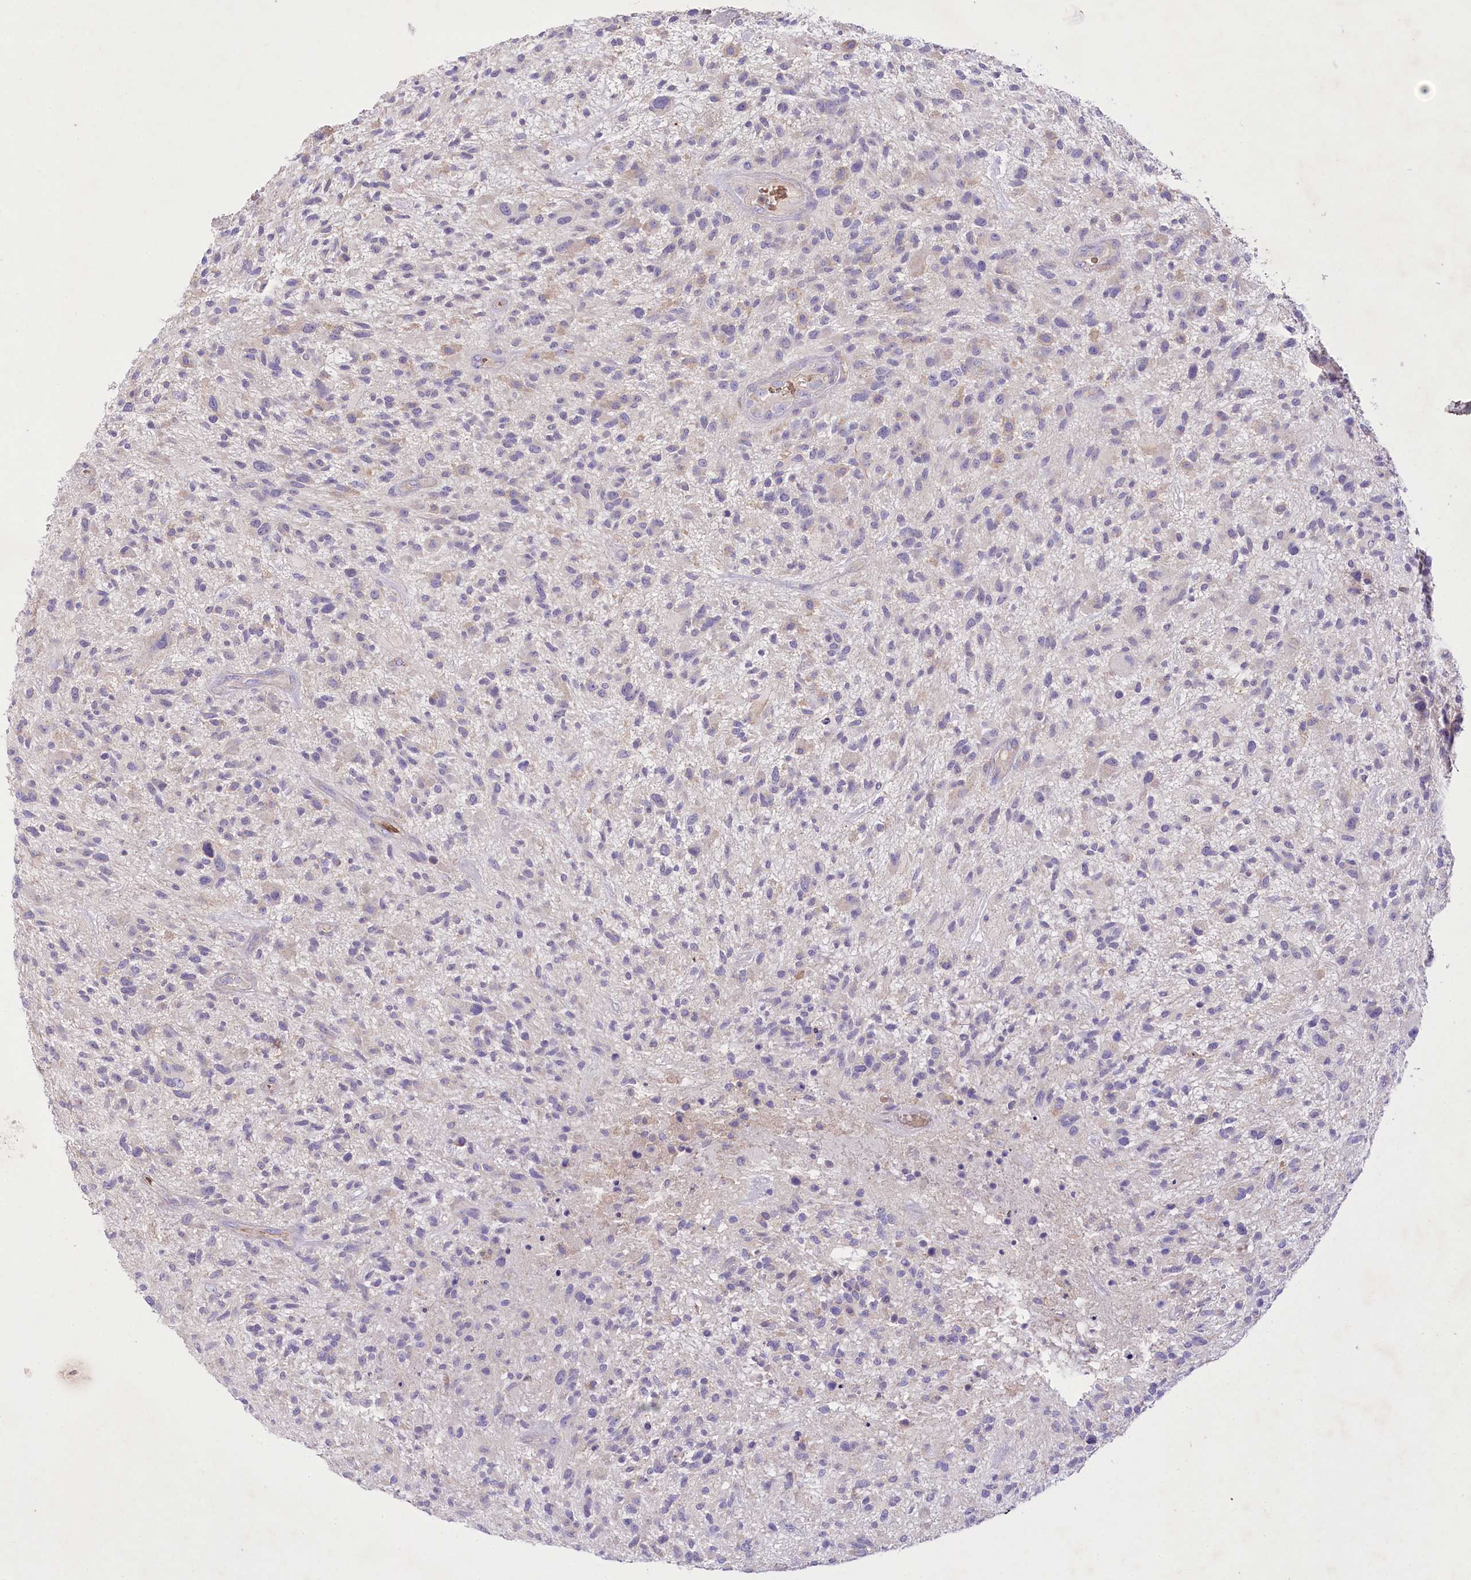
{"staining": {"intensity": "negative", "quantity": "none", "location": "none"}, "tissue": "glioma", "cell_type": "Tumor cells", "image_type": "cancer", "snomed": [{"axis": "morphology", "description": "Glioma, malignant, High grade"}, {"axis": "topography", "description": "Brain"}], "caption": "Tumor cells are negative for brown protein staining in malignant high-grade glioma. (Brightfield microscopy of DAB (3,3'-diaminobenzidine) immunohistochemistry at high magnification).", "gene": "PRSS53", "patient": {"sex": "male", "age": 47}}